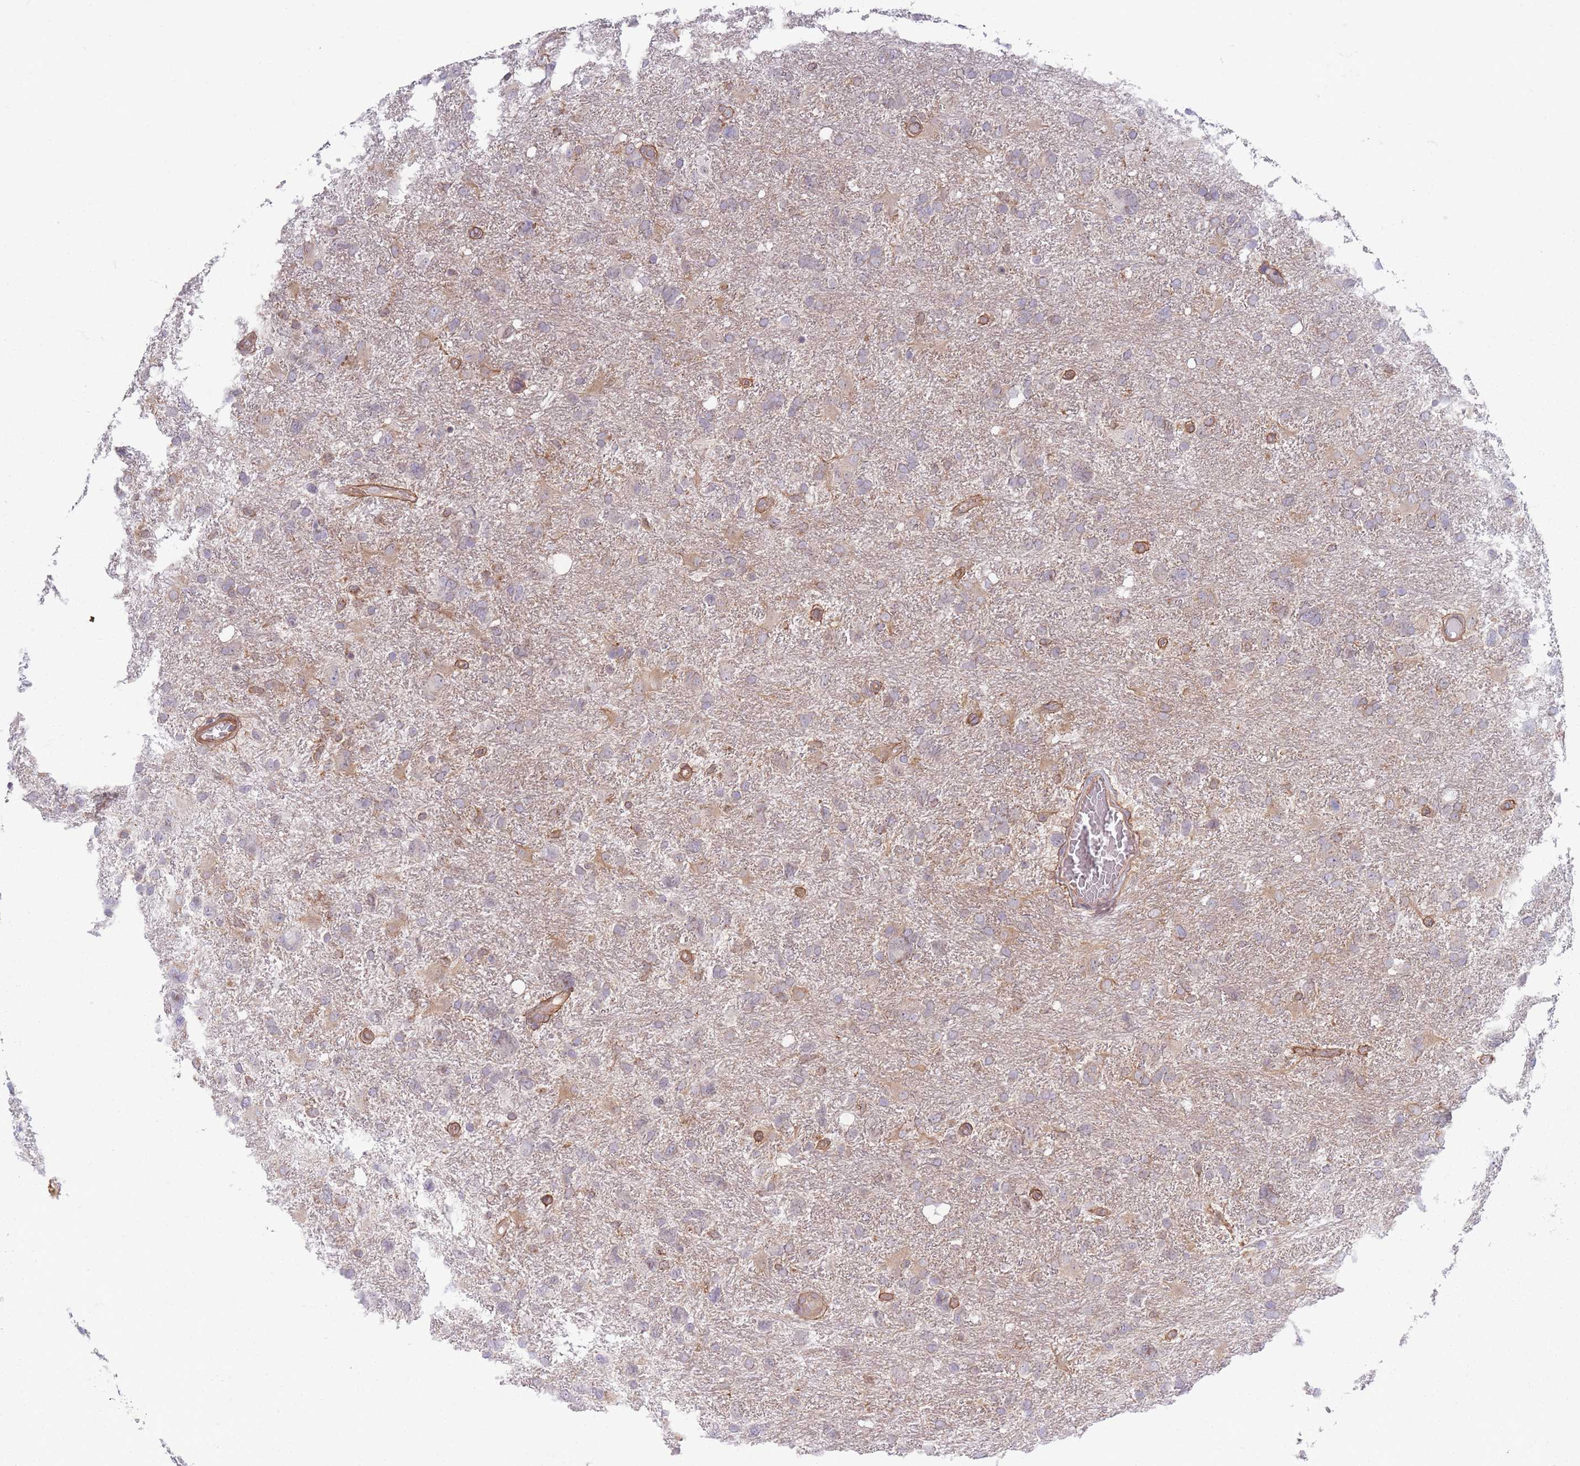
{"staining": {"intensity": "weak", "quantity": "25%-75%", "location": "cytoplasmic/membranous"}, "tissue": "glioma", "cell_type": "Tumor cells", "image_type": "cancer", "snomed": [{"axis": "morphology", "description": "Glioma, malignant, High grade"}, {"axis": "topography", "description": "Brain"}], "caption": "This is an image of IHC staining of malignant glioma (high-grade), which shows weak expression in the cytoplasmic/membranous of tumor cells.", "gene": "VRK2", "patient": {"sex": "male", "age": 61}}